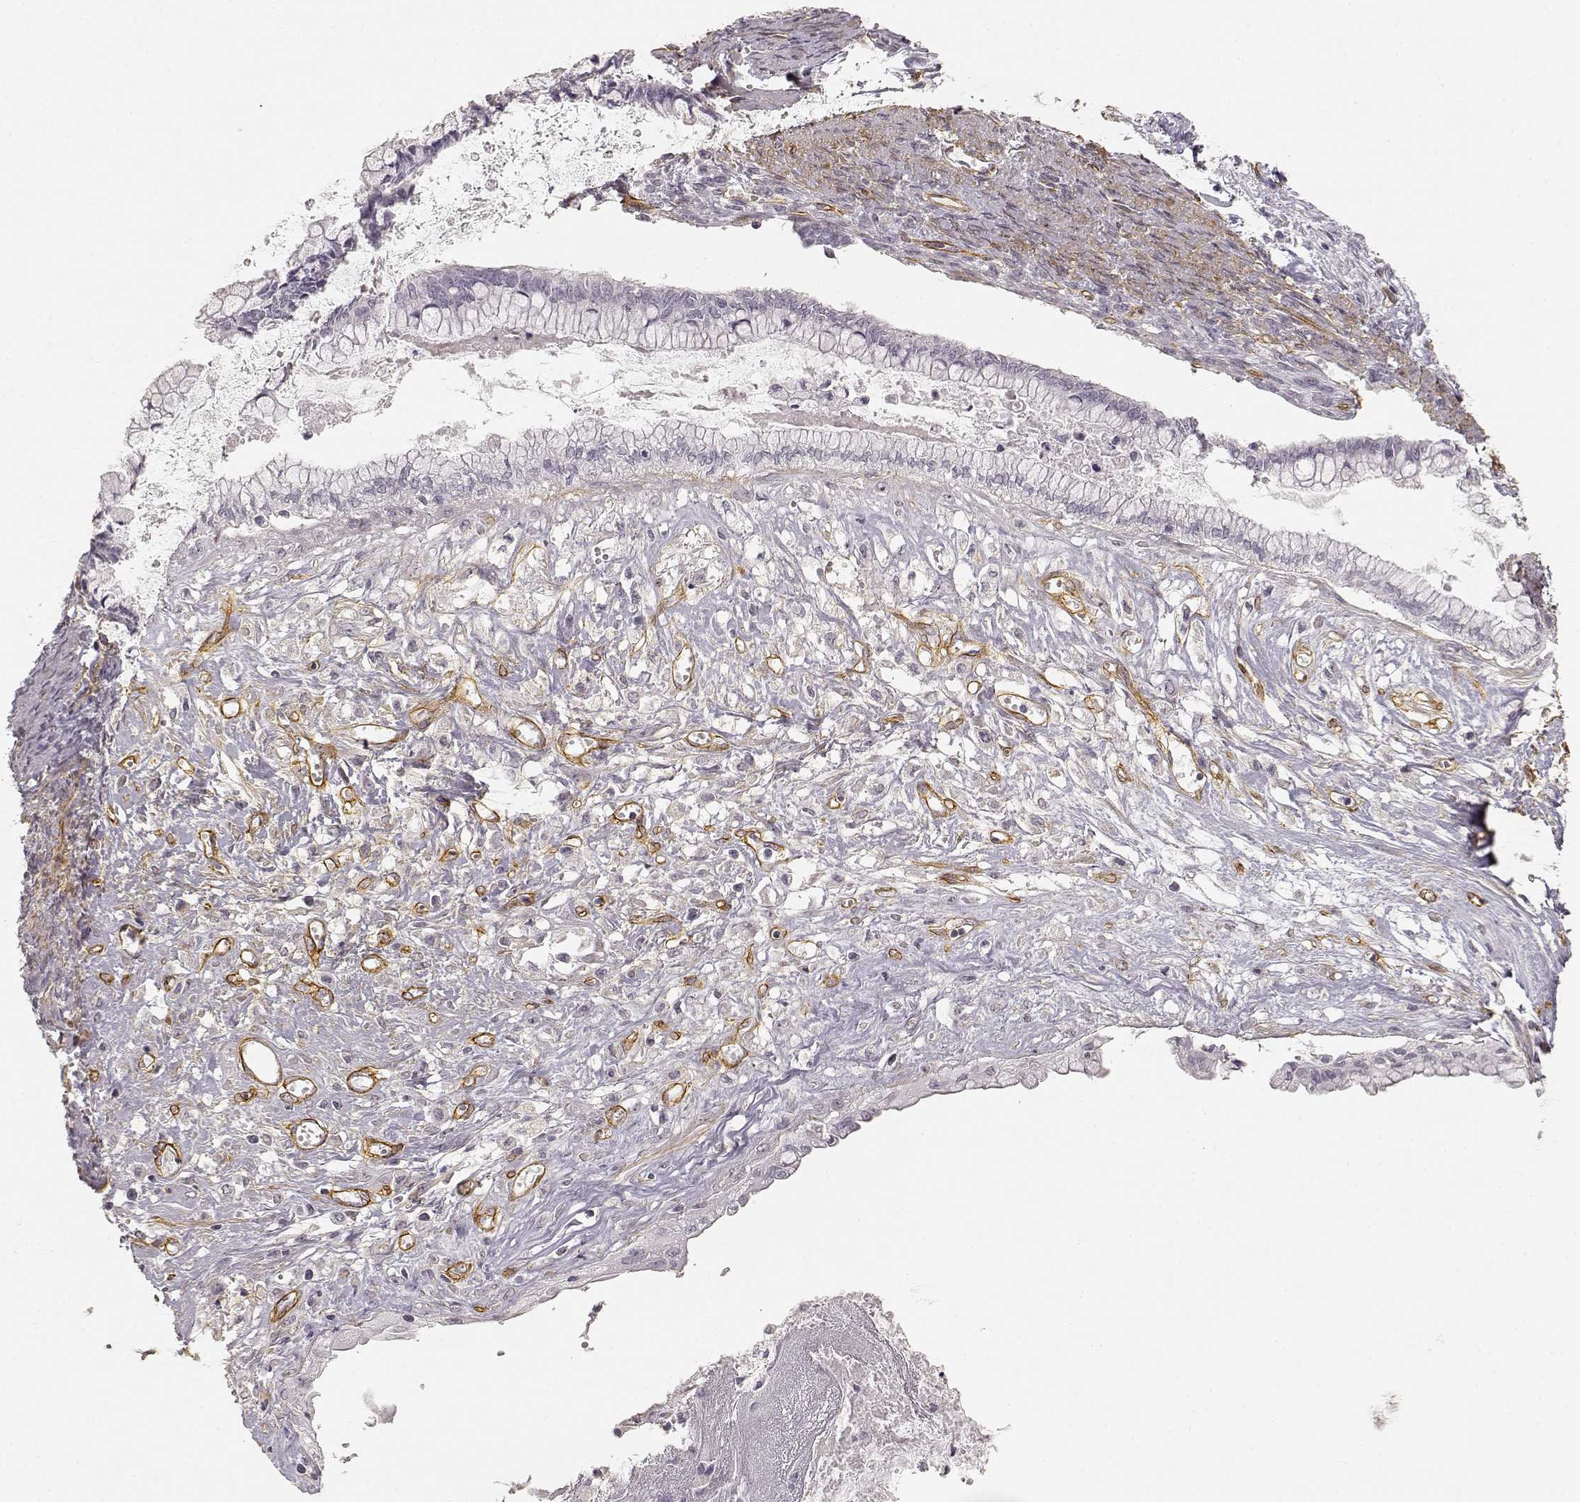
{"staining": {"intensity": "negative", "quantity": "none", "location": "none"}, "tissue": "ovarian cancer", "cell_type": "Tumor cells", "image_type": "cancer", "snomed": [{"axis": "morphology", "description": "Cystadenocarcinoma, mucinous, NOS"}, {"axis": "topography", "description": "Ovary"}], "caption": "An image of ovarian mucinous cystadenocarcinoma stained for a protein exhibits no brown staining in tumor cells.", "gene": "LAMA4", "patient": {"sex": "female", "age": 67}}